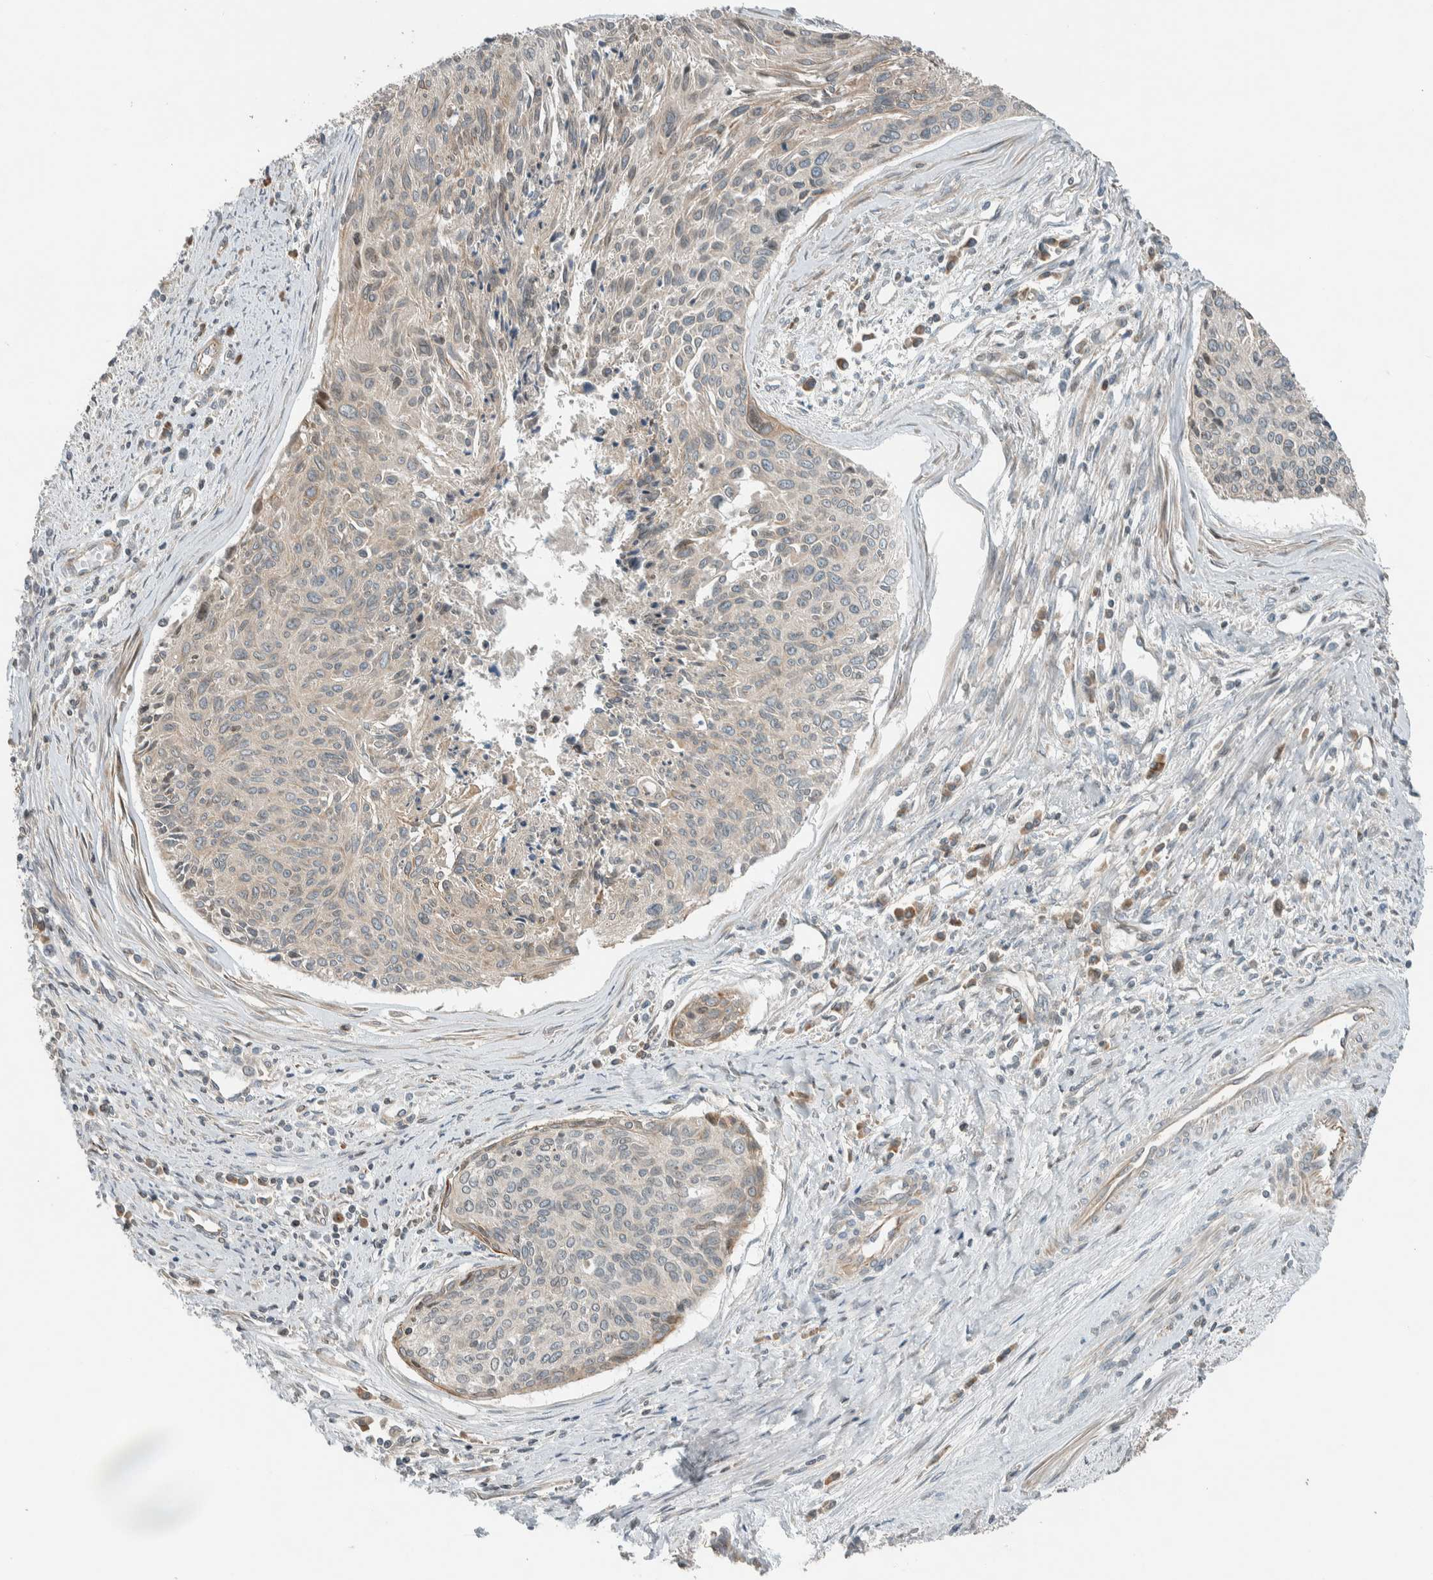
{"staining": {"intensity": "moderate", "quantity": "<25%", "location": "cytoplasmic/membranous"}, "tissue": "cervical cancer", "cell_type": "Tumor cells", "image_type": "cancer", "snomed": [{"axis": "morphology", "description": "Squamous cell carcinoma, NOS"}, {"axis": "topography", "description": "Cervix"}], "caption": "Cervical squamous cell carcinoma was stained to show a protein in brown. There is low levels of moderate cytoplasmic/membranous positivity in about <25% of tumor cells. (IHC, brightfield microscopy, high magnification).", "gene": "SEL1L", "patient": {"sex": "female", "age": 55}}